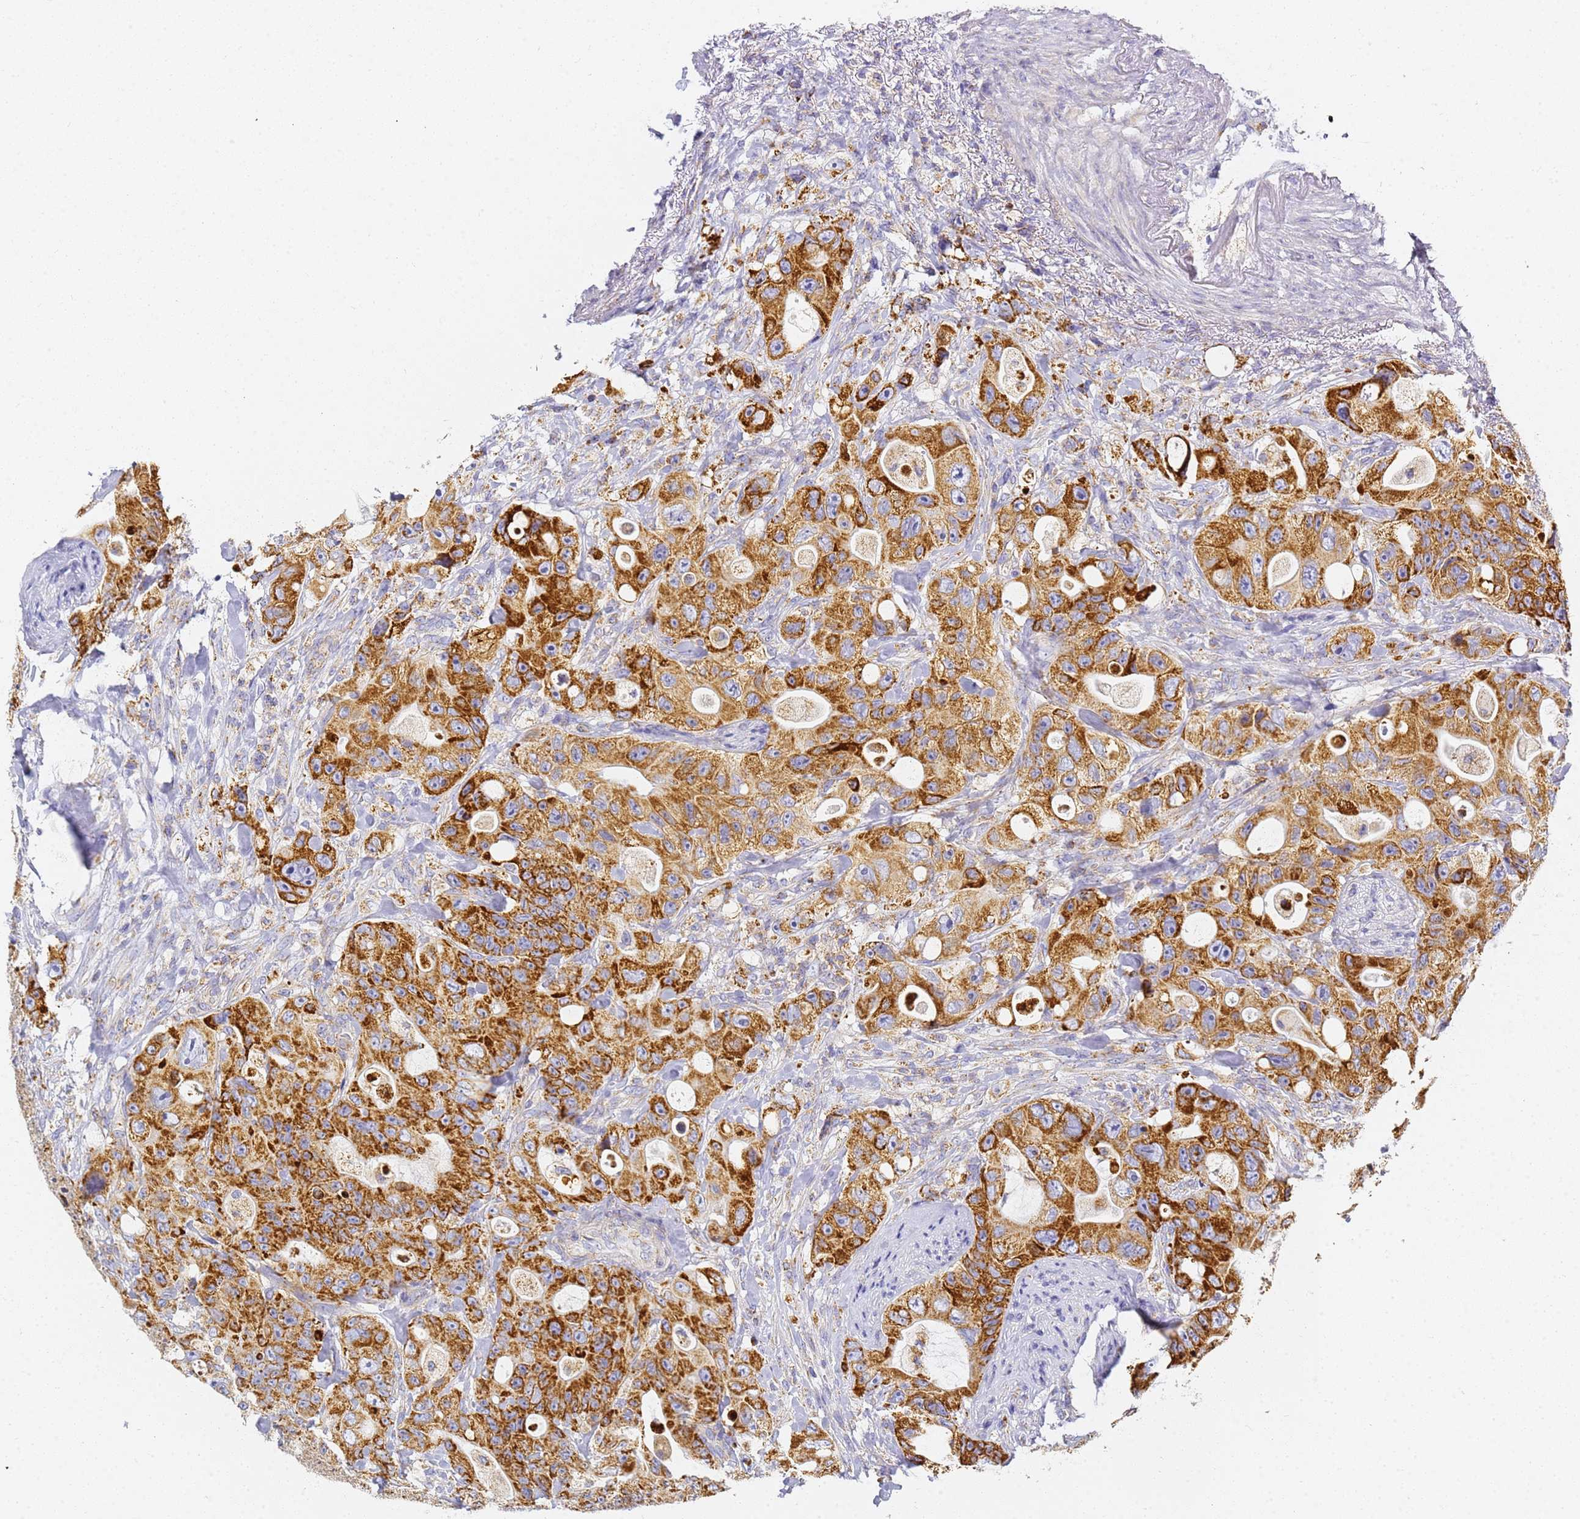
{"staining": {"intensity": "strong", "quantity": ">75%", "location": "cytoplasmic/membranous"}, "tissue": "colorectal cancer", "cell_type": "Tumor cells", "image_type": "cancer", "snomed": [{"axis": "morphology", "description": "Adenocarcinoma, NOS"}, {"axis": "topography", "description": "Colon"}], "caption": "Human colorectal cancer (adenocarcinoma) stained with a protein marker shows strong staining in tumor cells.", "gene": "CNIH4", "patient": {"sex": "female", "age": 46}}